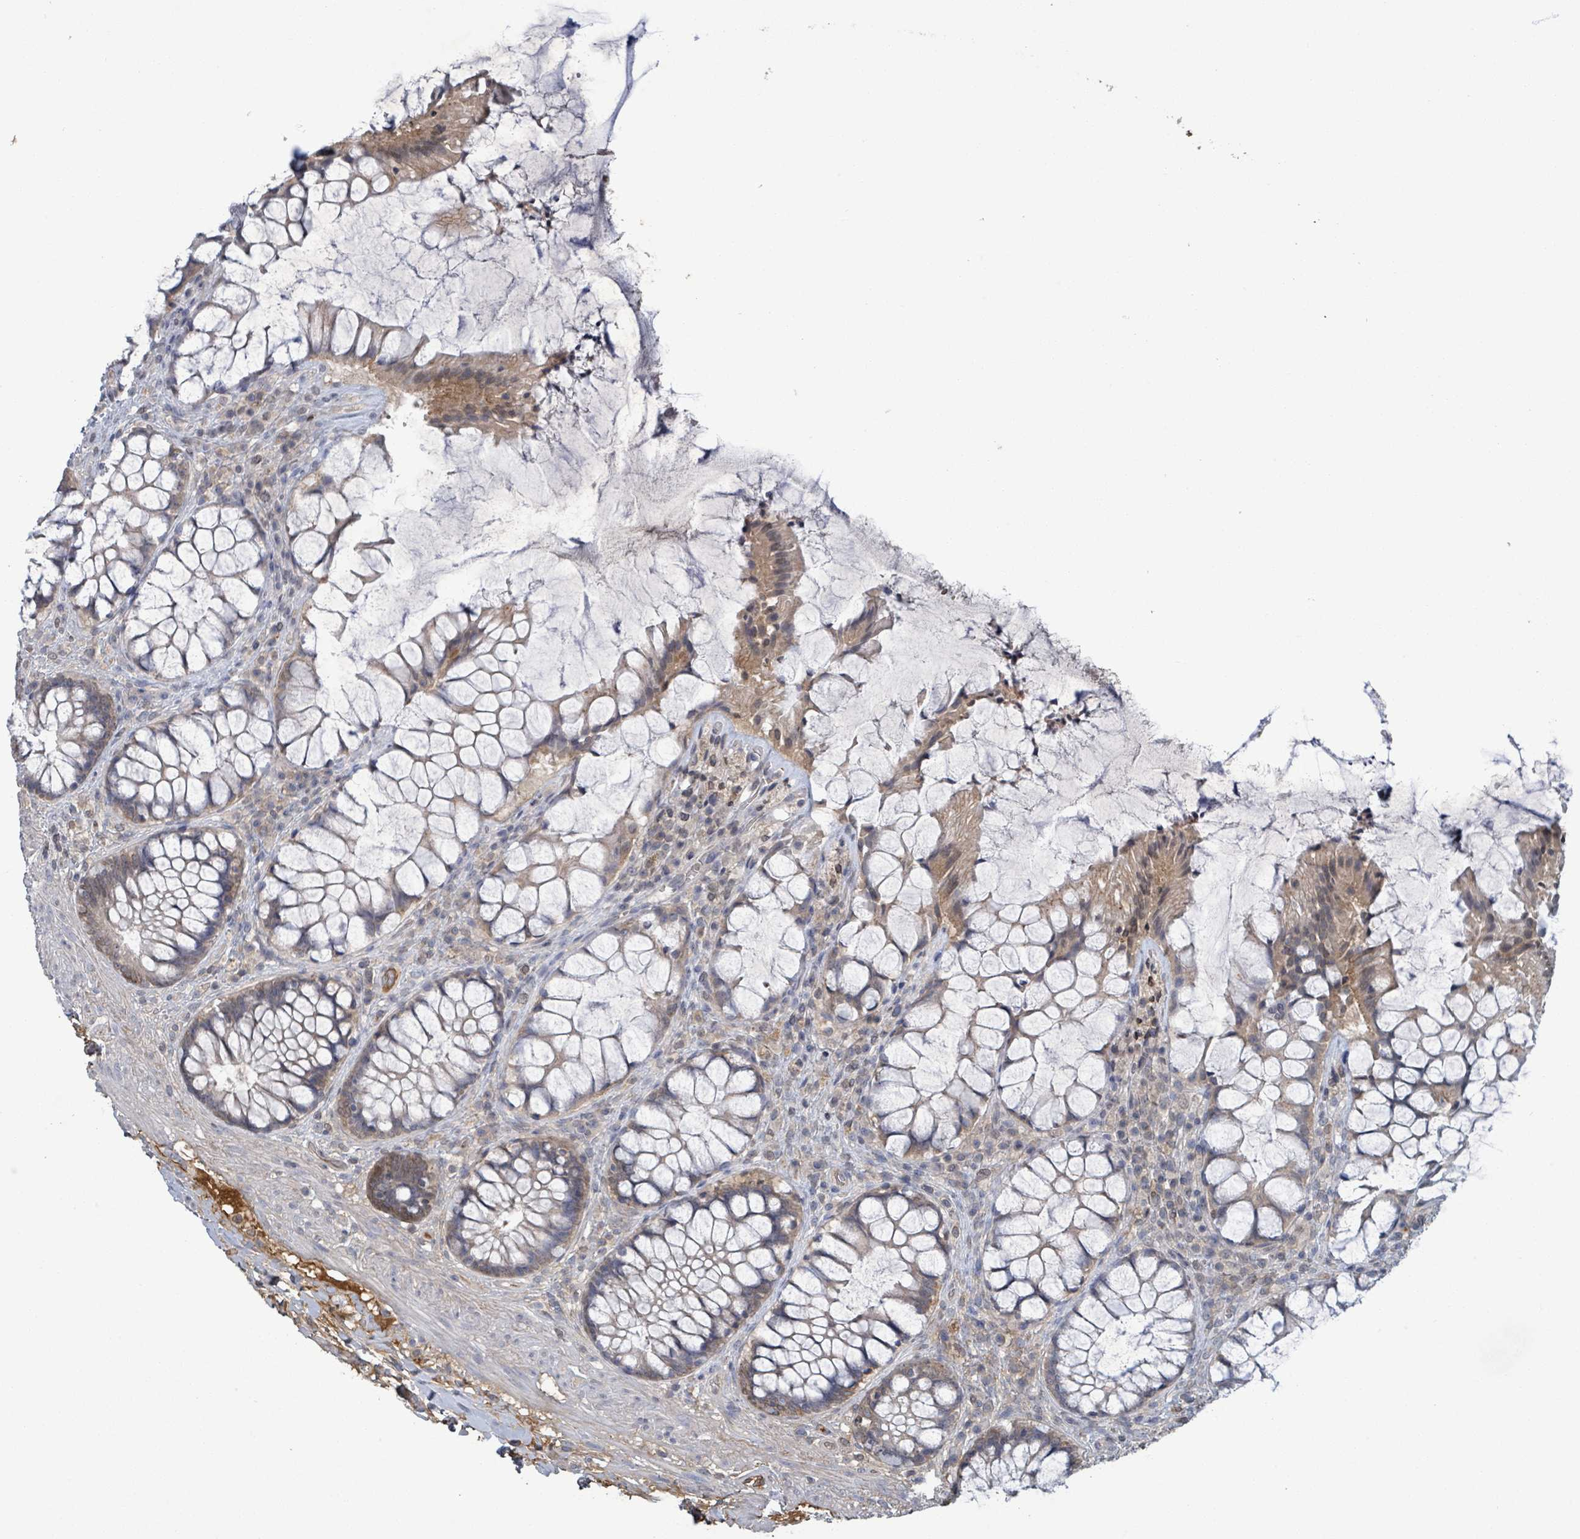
{"staining": {"intensity": "negative", "quantity": "none", "location": "none"}, "tissue": "rectum", "cell_type": "Glandular cells", "image_type": "normal", "snomed": [{"axis": "morphology", "description": "Normal tissue, NOS"}, {"axis": "topography", "description": "Rectum"}], "caption": "Immunohistochemistry (IHC) photomicrograph of unremarkable rectum: human rectum stained with DAB (3,3'-diaminobenzidine) displays no significant protein expression in glandular cells. (Stains: DAB (3,3'-diaminobenzidine) immunohistochemistry (IHC) with hematoxylin counter stain, Microscopy: brightfield microscopy at high magnification).", "gene": "GRM8", "patient": {"sex": "female", "age": 58}}